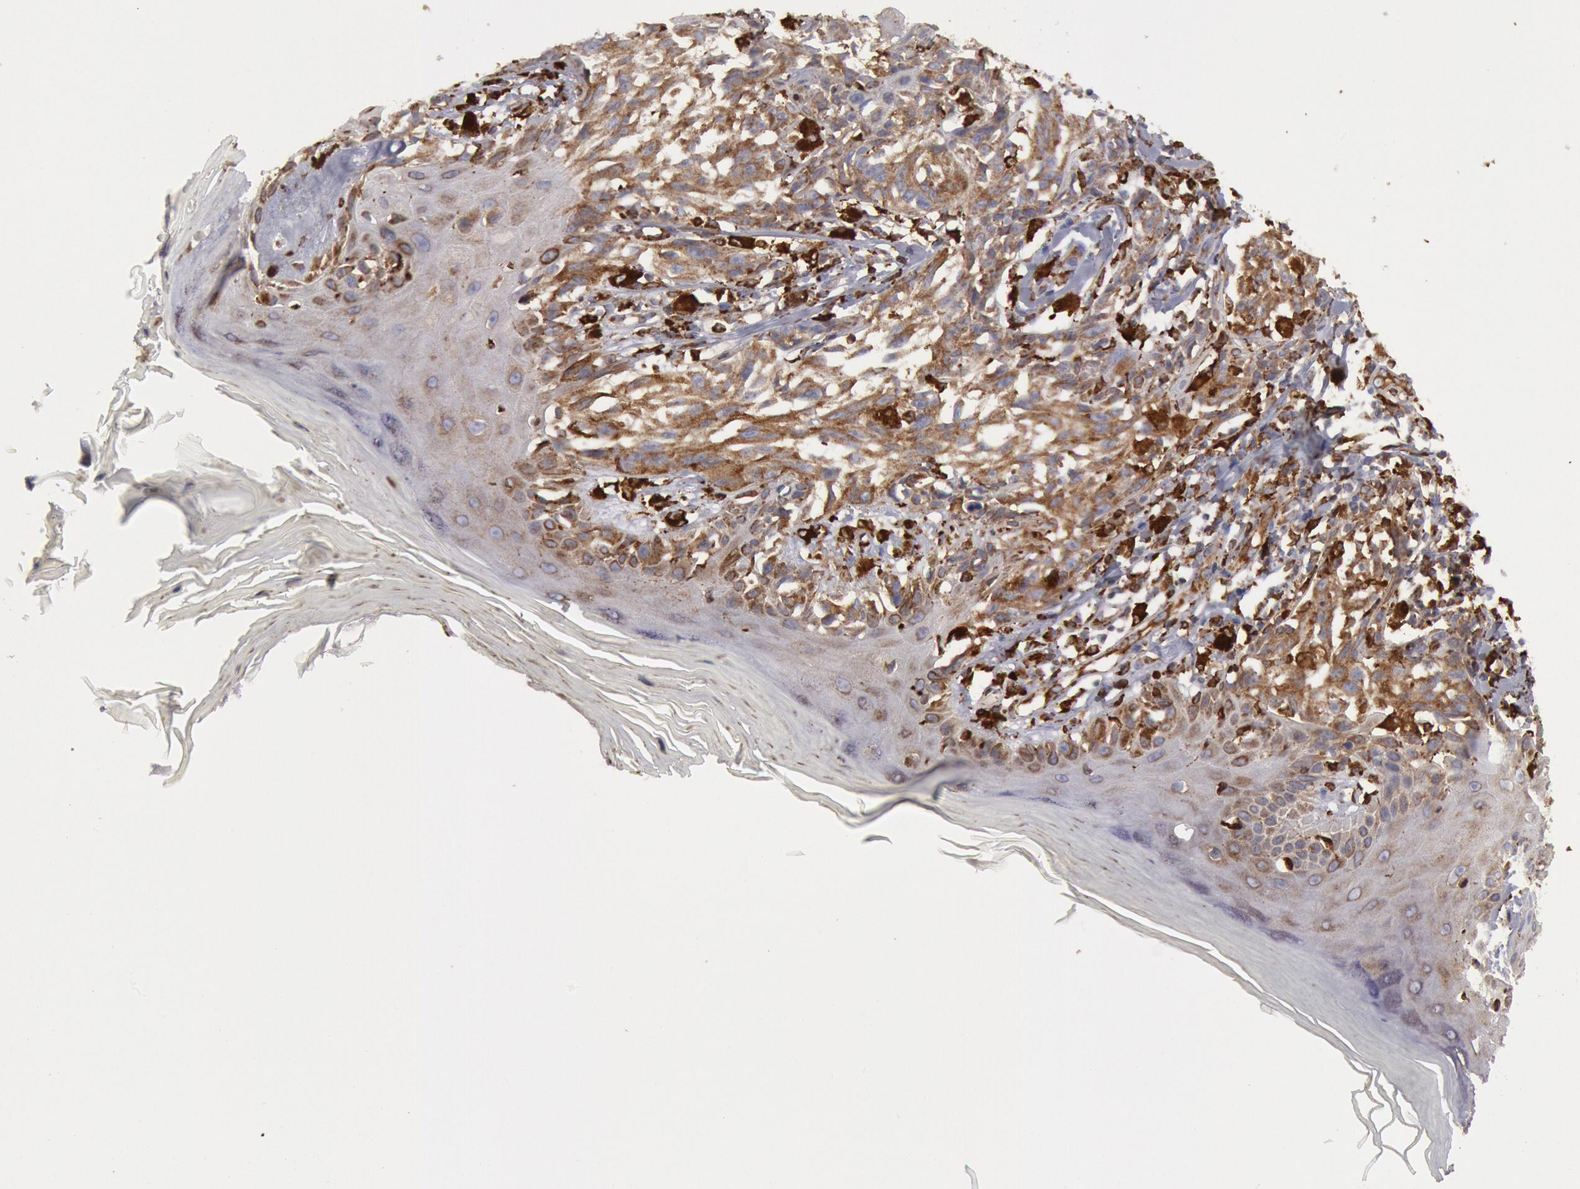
{"staining": {"intensity": "weak", "quantity": "25%-75%", "location": "cytoplasmic/membranous"}, "tissue": "melanoma", "cell_type": "Tumor cells", "image_type": "cancer", "snomed": [{"axis": "morphology", "description": "Malignant melanoma, NOS"}, {"axis": "topography", "description": "Skin"}], "caption": "A low amount of weak cytoplasmic/membranous positivity is identified in approximately 25%-75% of tumor cells in malignant melanoma tissue. (DAB (3,3'-diaminobenzidine) IHC, brown staining for protein, blue staining for nuclei).", "gene": "ERP44", "patient": {"sex": "female", "age": 77}}